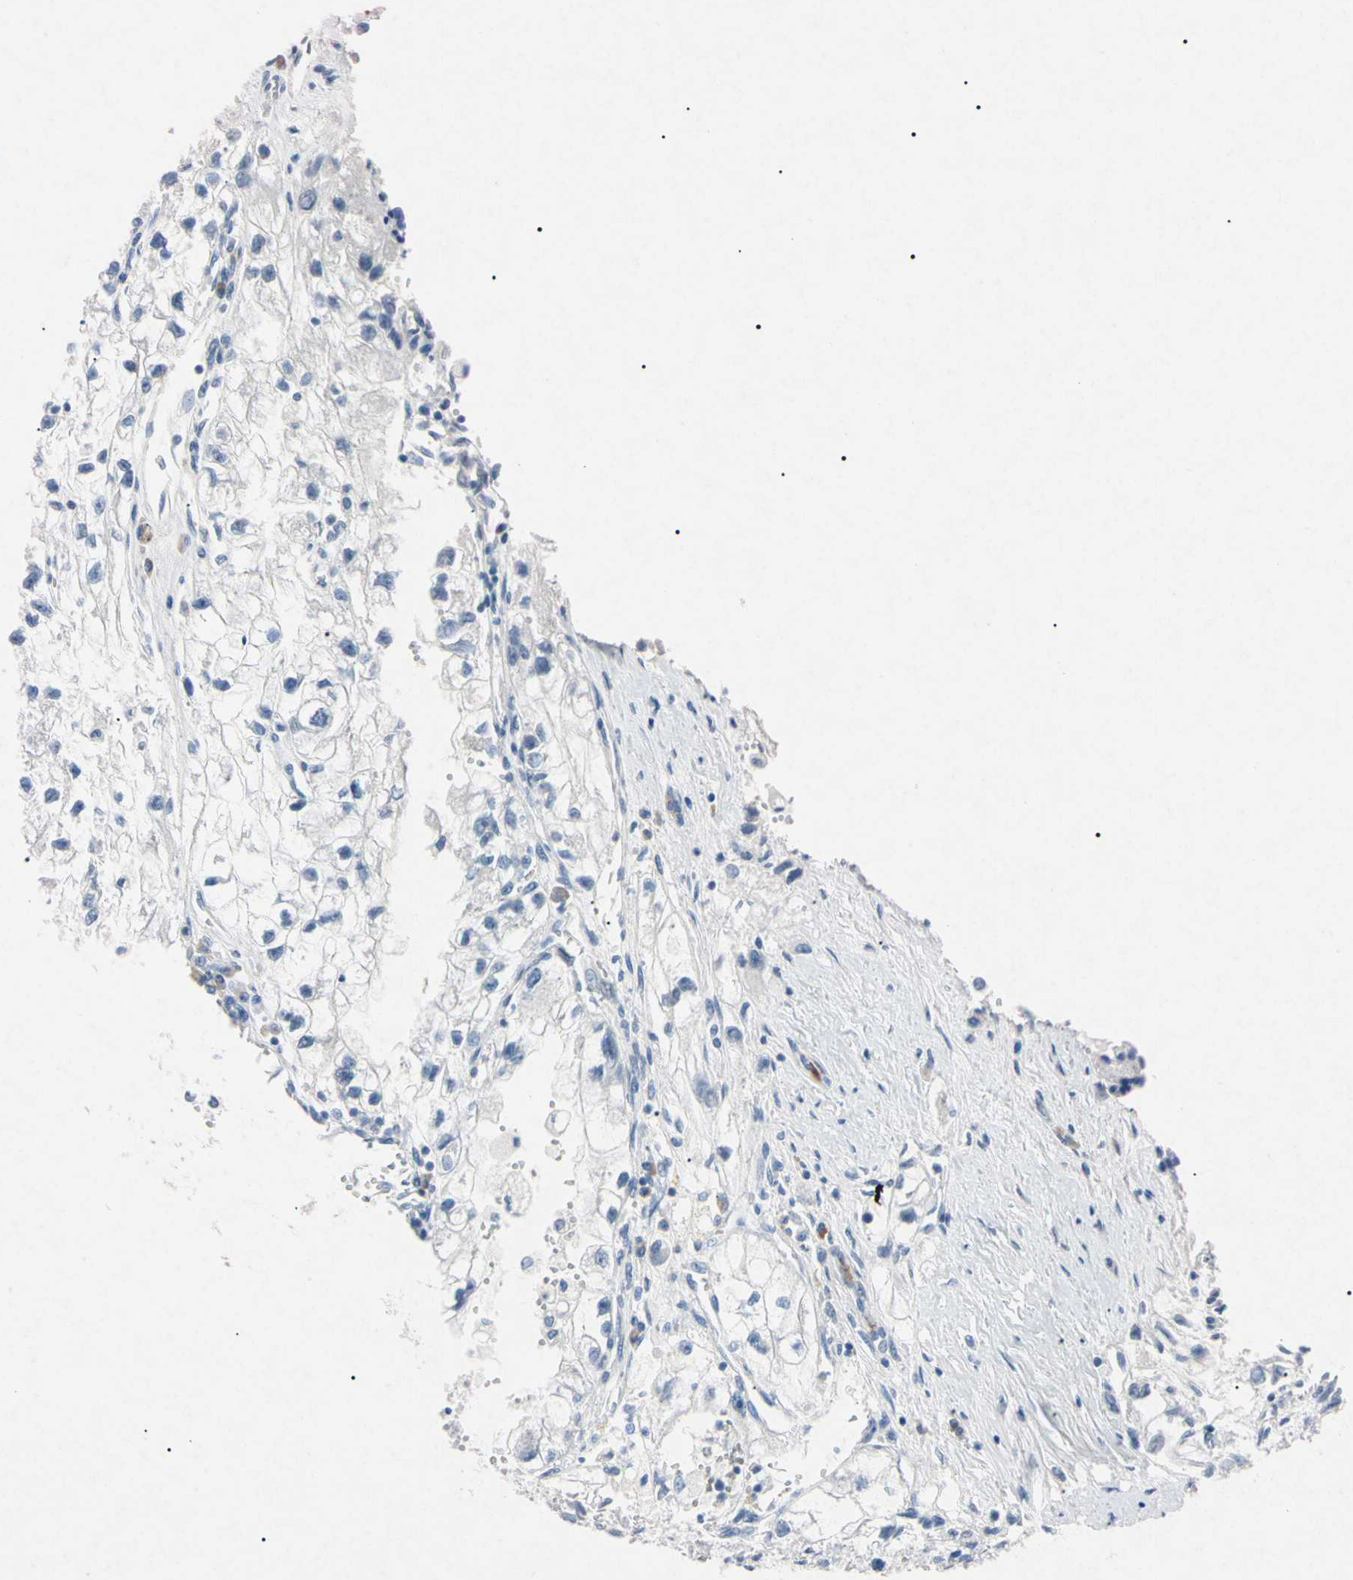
{"staining": {"intensity": "negative", "quantity": "none", "location": "none"}, "tissue": "renal cancer", "cell_type": "Tumor cells", "image_type": "cancer", "snomed": [{"axis": "morphology", "description": "Adenocarcinoma, NOS"}, {"axis": "topography", "description": "Kidney"}], "caption": "This is an immunohistochemistry histopathology image of renal adenocarcinoma. There is no expression in tumor cells.", "gene": "ELN", "patient": {"sex": "female", "age": 70}}